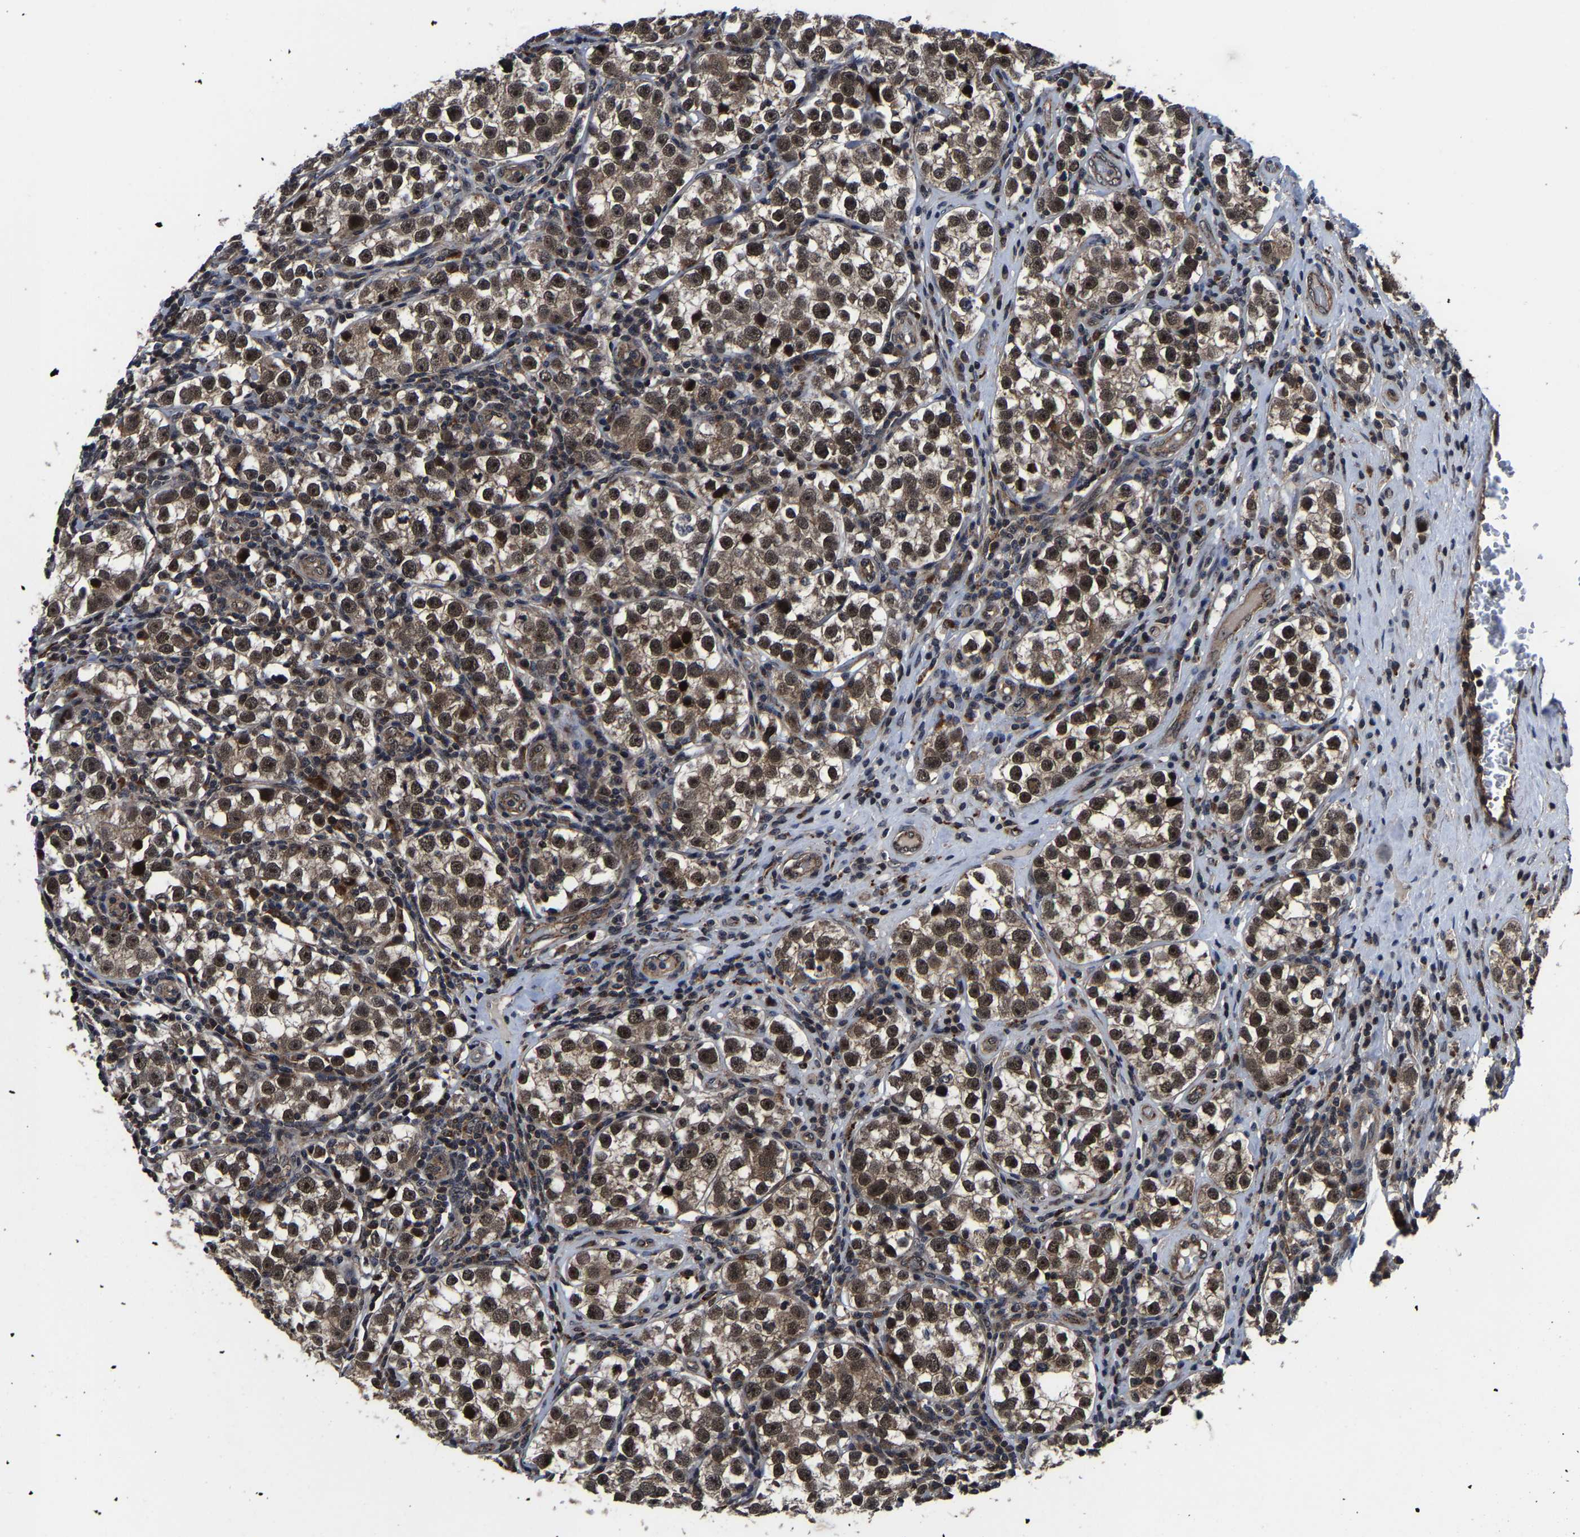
{"staining": {"intensity": "moderate", "quantity": ">75%", "location": "cytoplasmic/membranous,nuclear"}, "tissue": "testis cancer", "cell_type": "Tumor cells", "image_type": "cancer", "snomed": [{"axis": "morphology", "description": "Normal tissue, NOS"}, {"axis": "morphology", "description": "Seminoma, NOS"}, {"axis": "topography", "description": "Testis"}], "caption": "A photomicrograph of human testis seminoma stained for a protein demonstrates moderate cytoplasmic/membranous and nuclear brown staining in tumor cells. (IHC, brightfield microscopy, high magnification).", "gene": "ZCCHC7", "patient": {"sex": "male", "age": 43}}